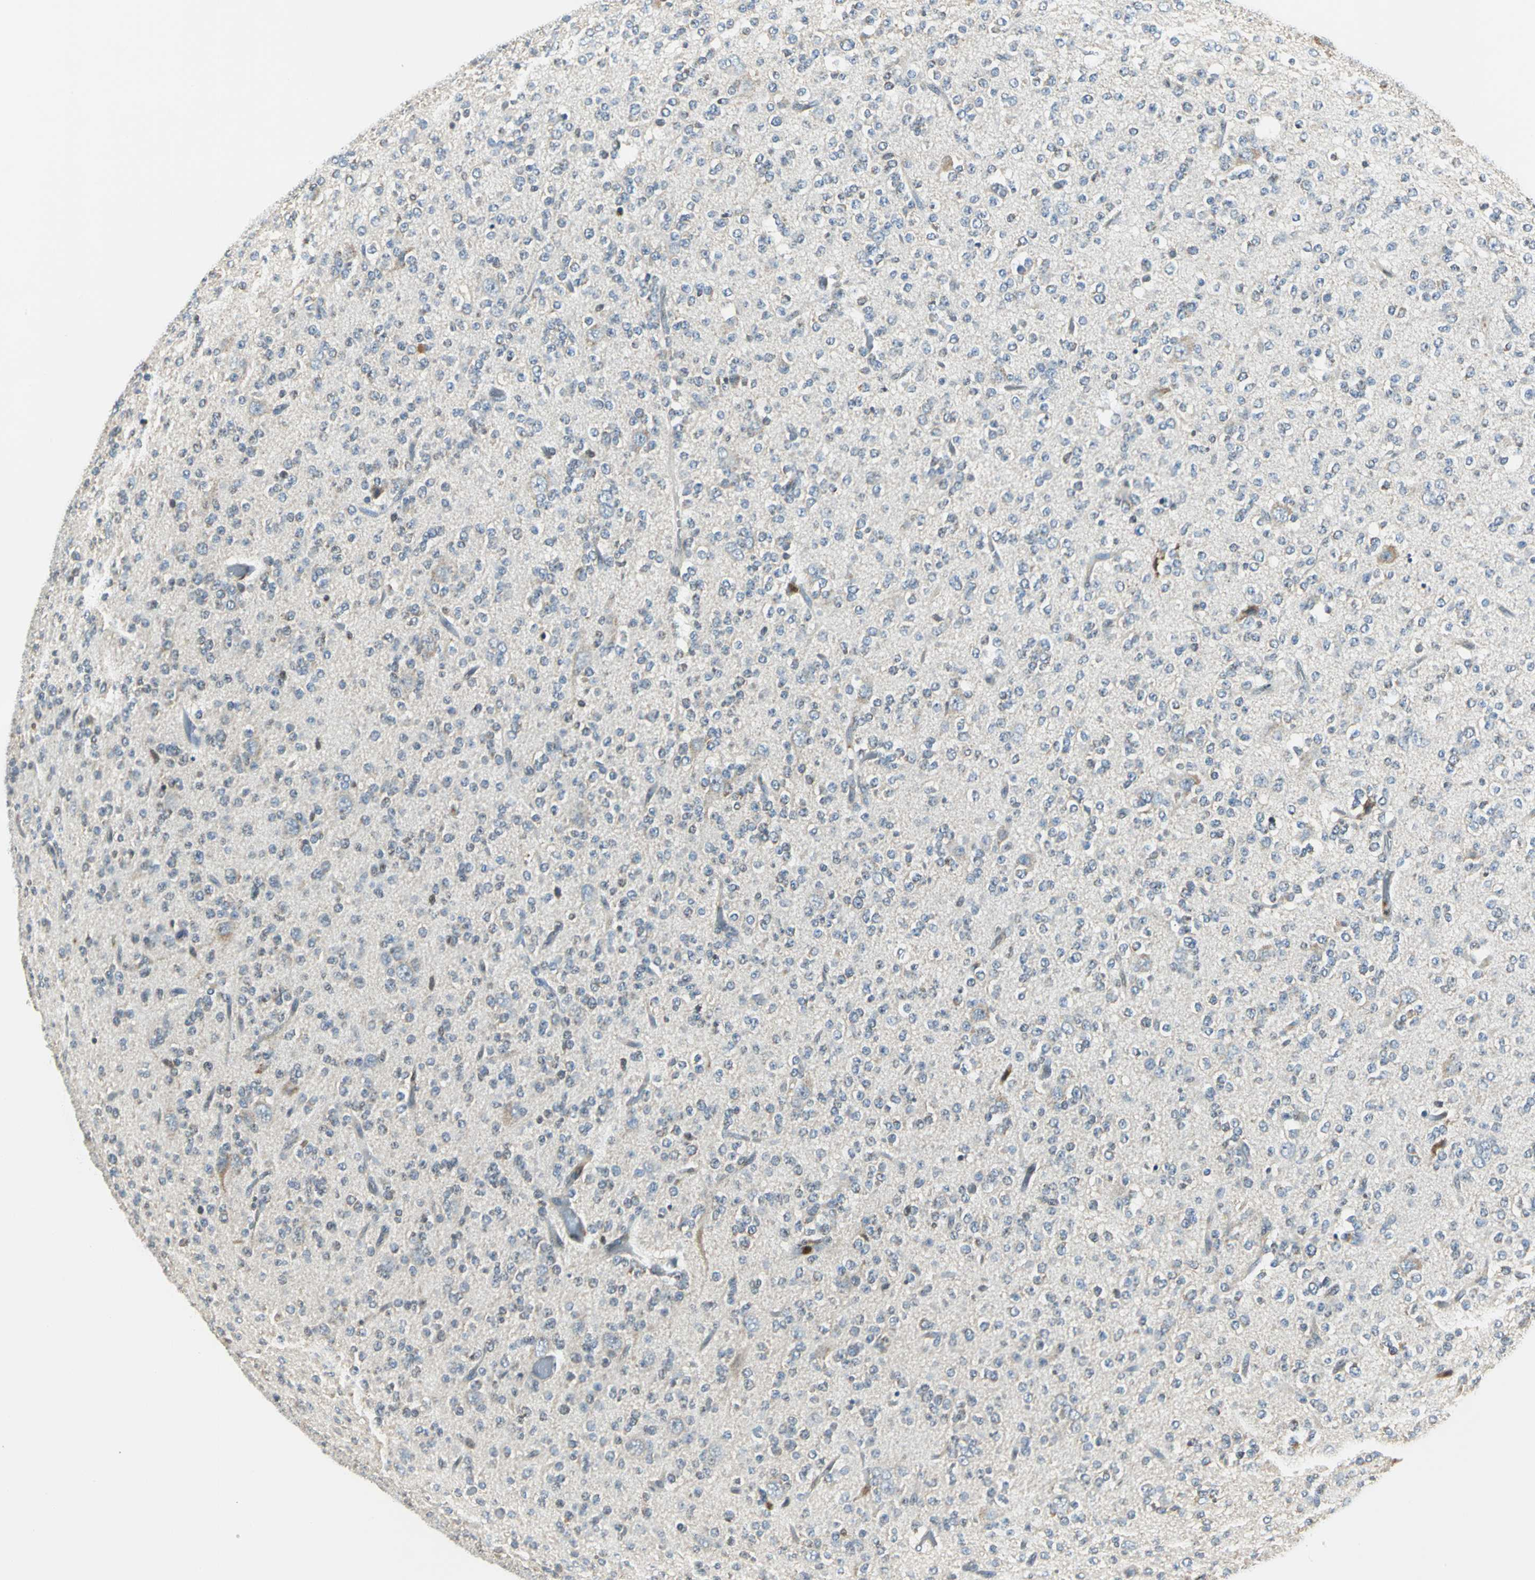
{"staining": {"intensity": "weak", "quantity": "<25%", "location": "cytoplasmic/membranous"}, "tissue": "glioma", "cell_type": "Tumor cells", "image_type": "cancer", "snomed": [{"axis": "morphology", "description": "Glioma, malignant, Low grade"}, {"axis": "topography", "description": "Brain"}], "caption": "An immunohistochemistry micrograph of low-grade glioma (malignant) is shown. There is no staining in tumor cells of low-grade glioma (malignant).", "gene": "USP40", "patient": {"sex": "male", "age": 38}}